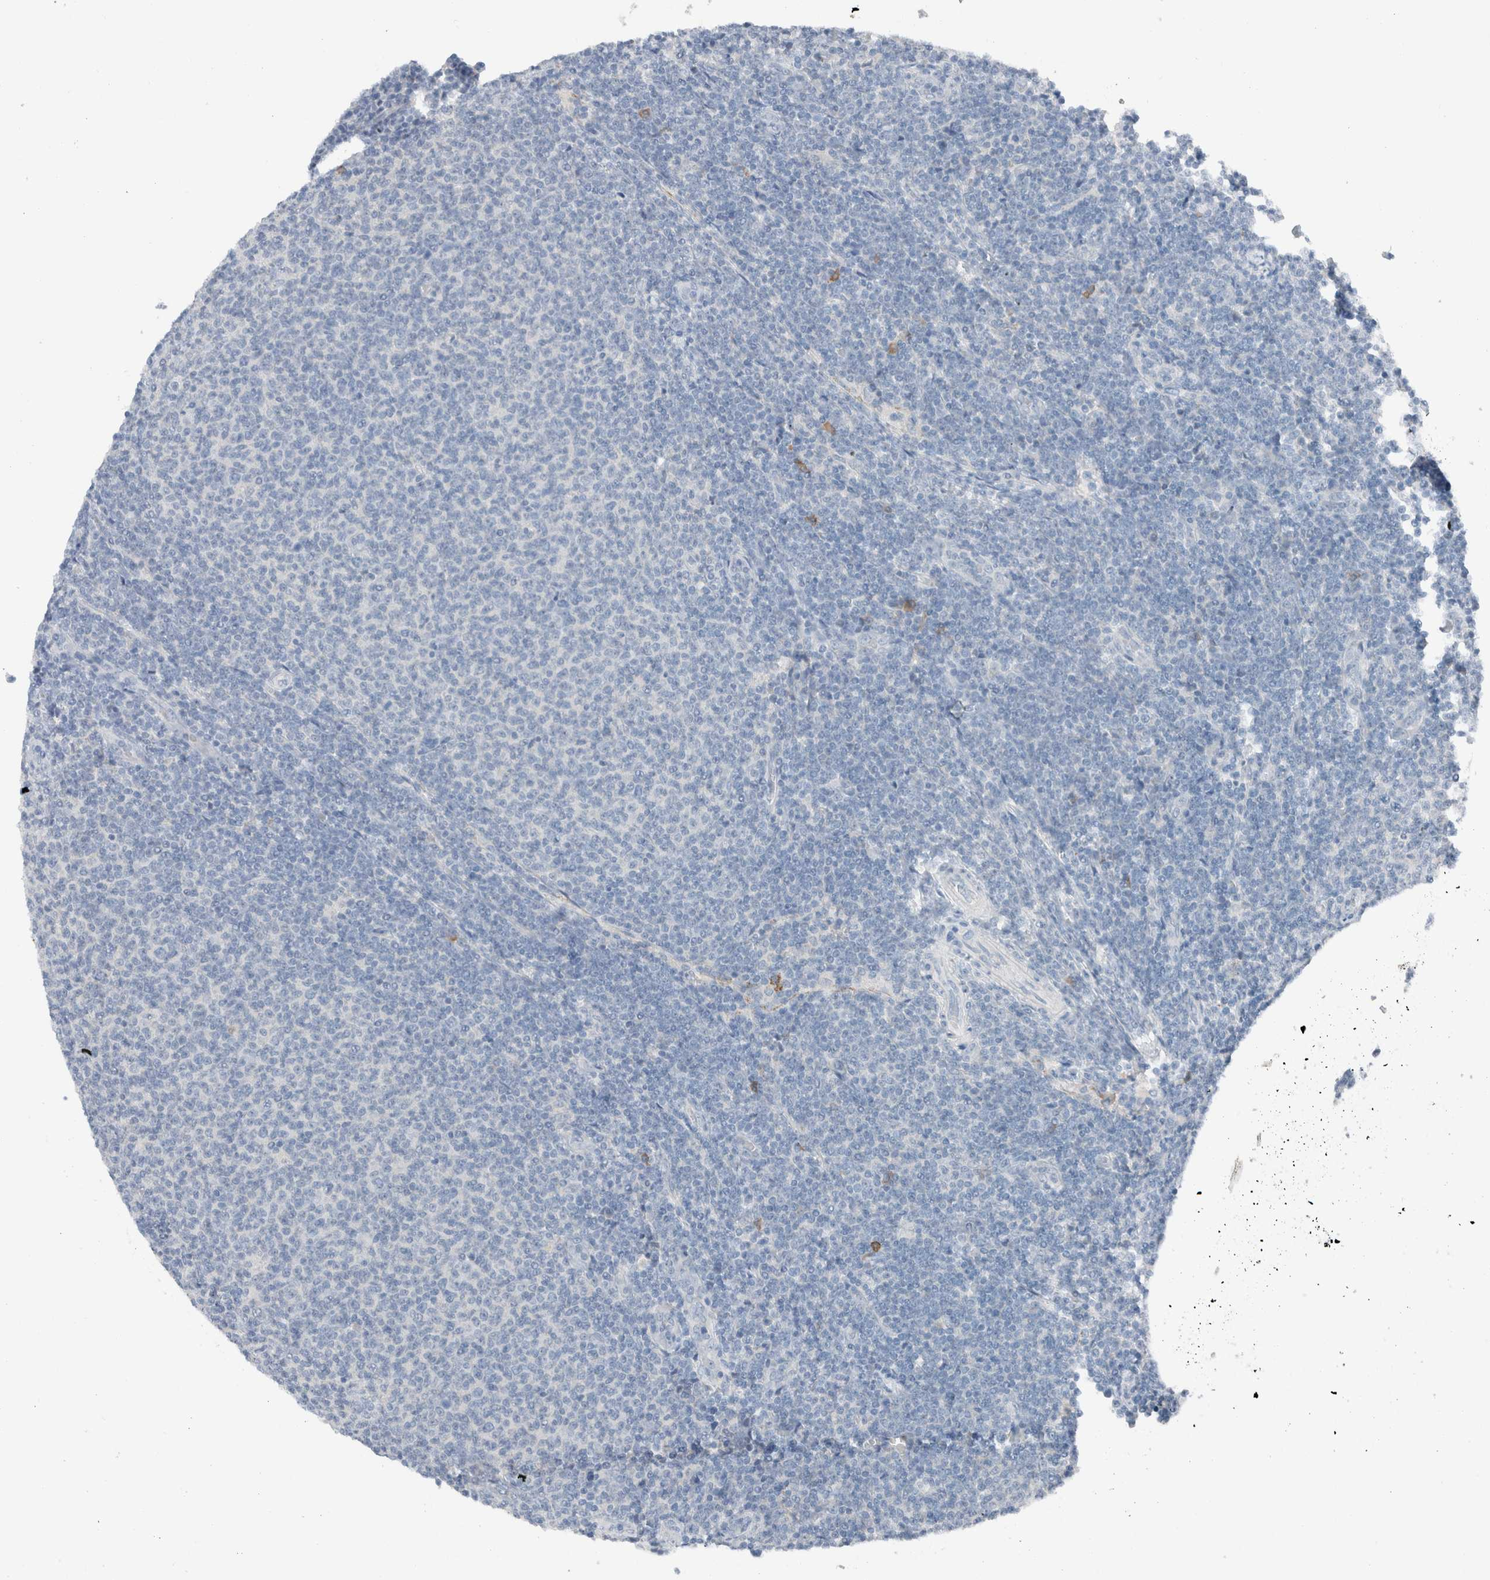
{"staining": {"intensity": "negative", "quantity": "none", "location": "none"}, "tissue": "lymphoma", "cell_type": "Tumor cells", "image_type": "cancer", "snomed": [{"axis": "morphology", "description": "Malignant lymphoma, non-Hodgkin's type, Low grade"}, {"axis": "topography", "description": "Lymph node"}], "caption": "Tumor cells show no significant staining in low-grade malignant lymphoma, non-Hodgkin's type.", "gene": "DUOX1", "patient": {"sex": "male", "age": 66}}